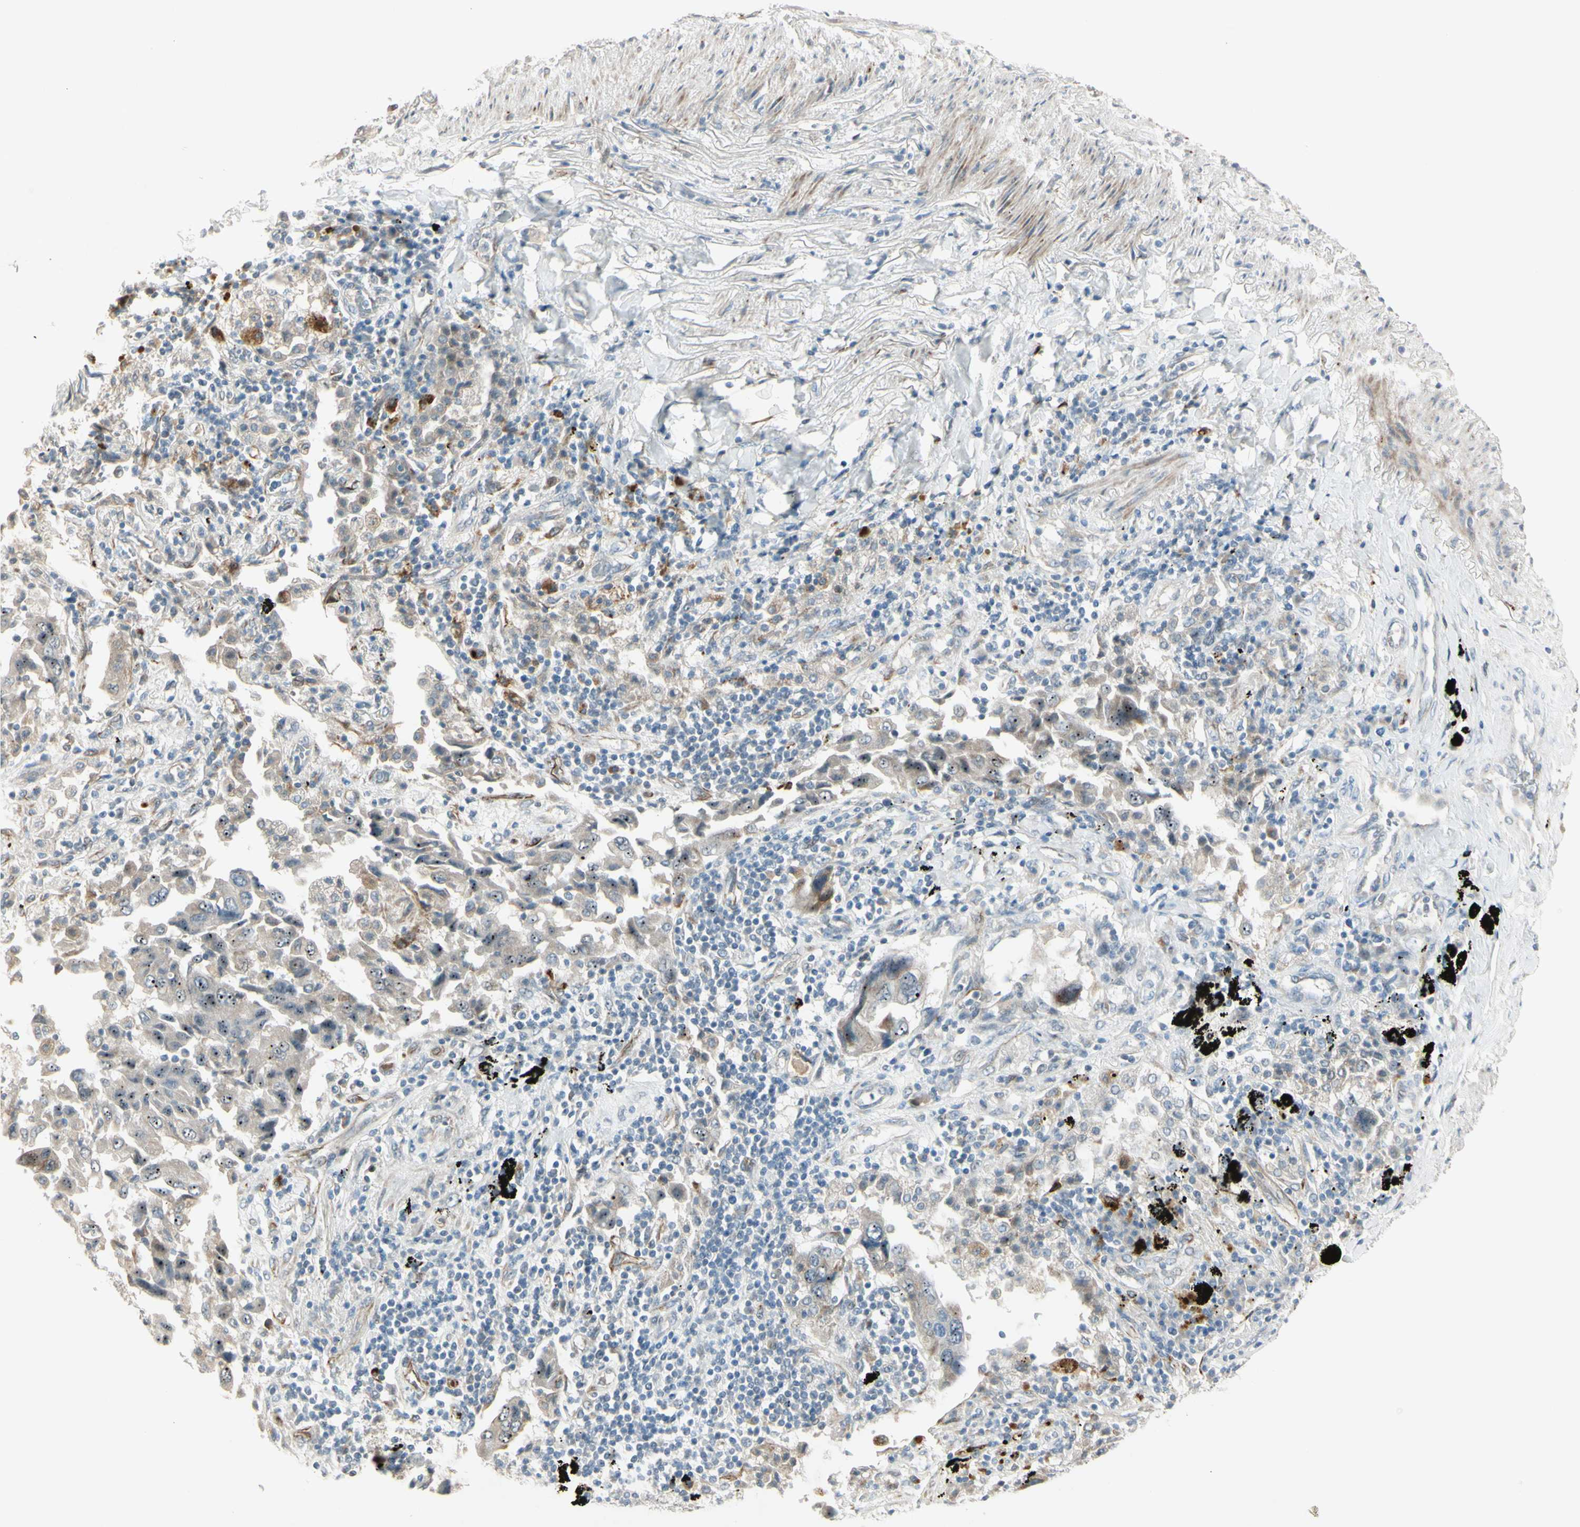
{"staining": {"intensity": "moderate", "quantity": ">75%", "location": "nuclear"}, "tissue": "lung cancer", "cell_type": "Tumor cells", "image_type": "cancer", "snomed": [{"axis": "morphology", "description": "Adenocarcinoma, NOS"}, {"axis": "topography", "description": "Lung"}], "caption": "Moderate nuclear staining is seen in approximately >75% of tumor cells in adenocarcinoma (lung). (Brightfield microscopy of DAB IHC at high magnification).", "gene": "NDFIP1", "patient": {"sex": "female", "age": 65}}